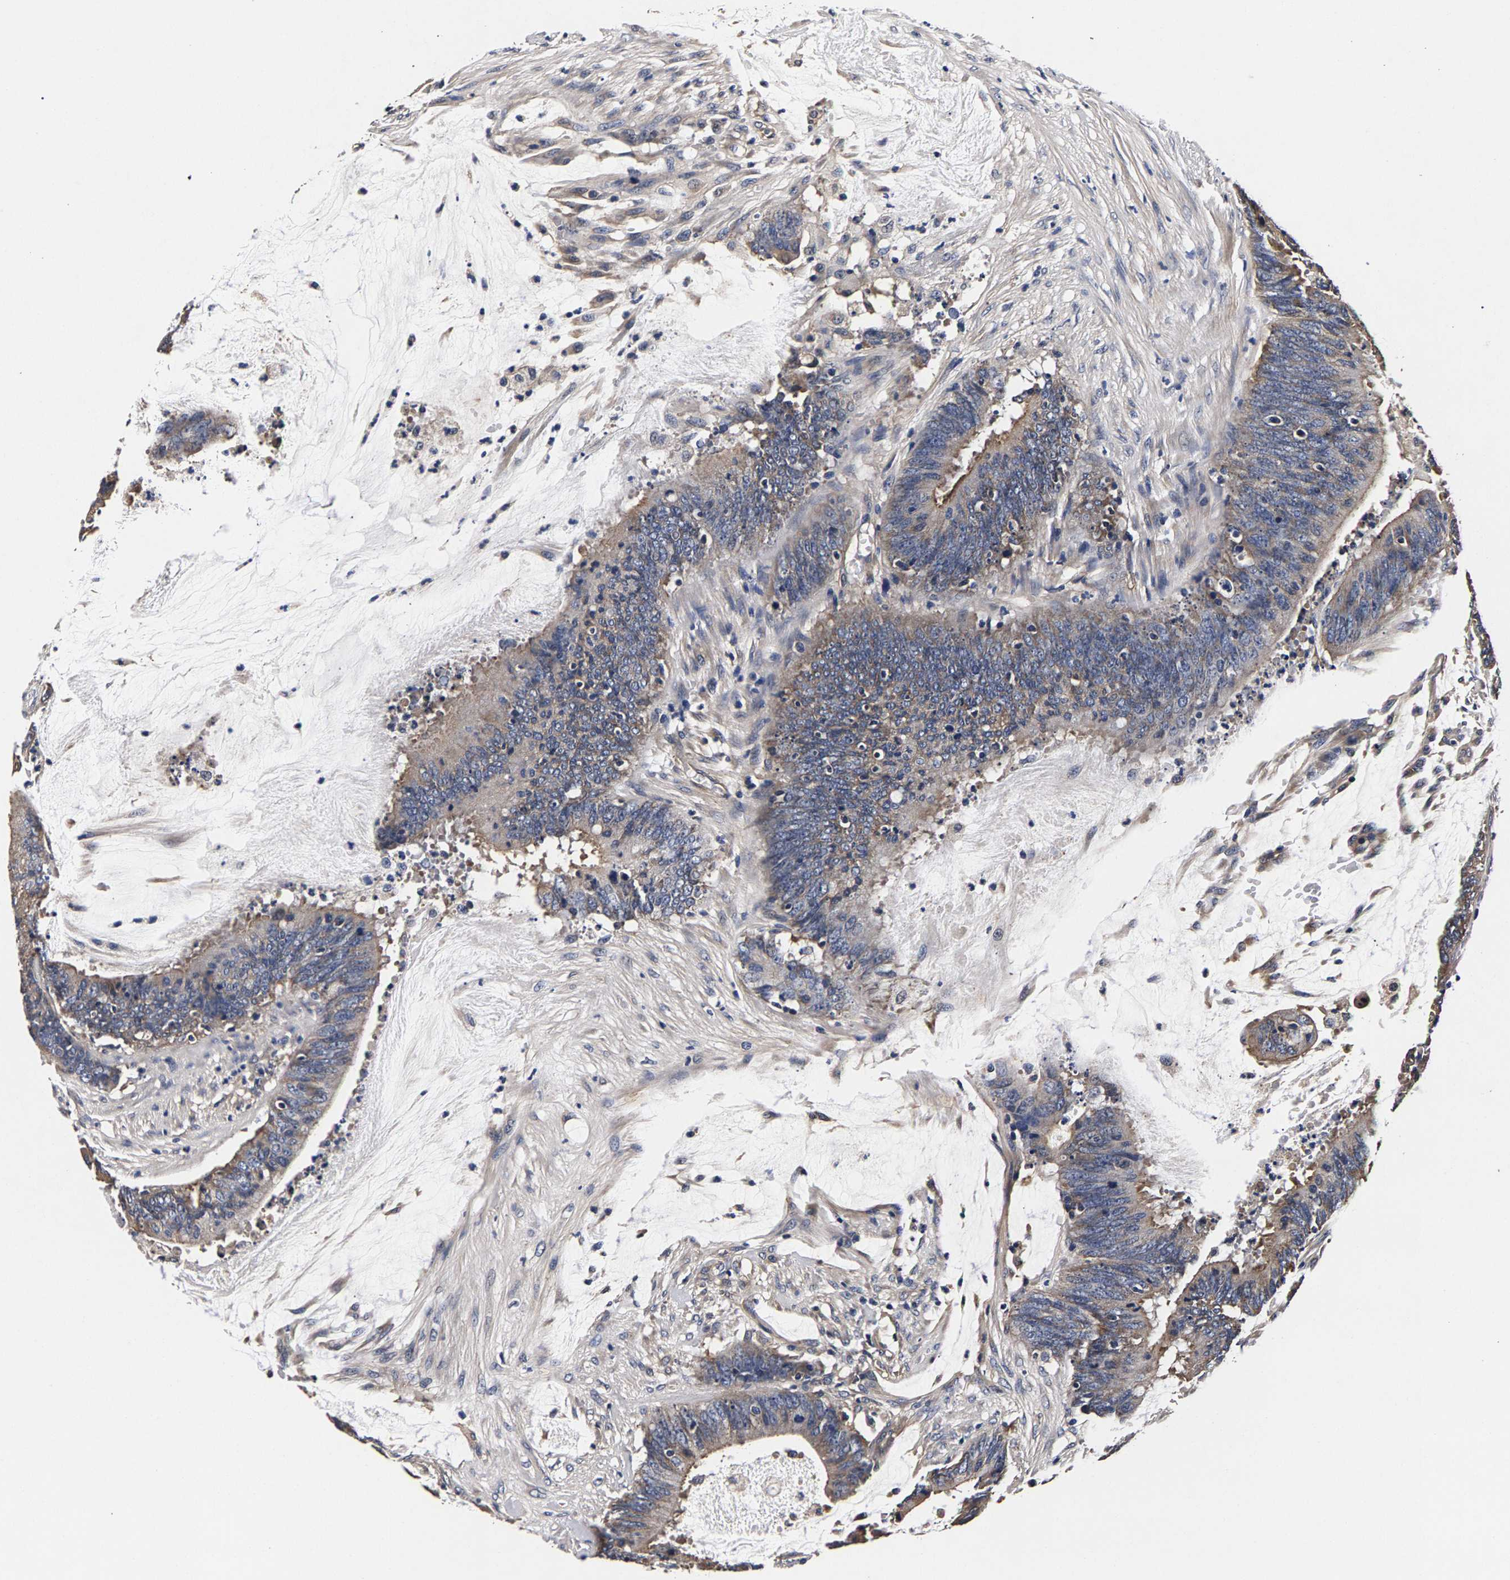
{"staining": {"intensity": "weak", "quantity": ">75%", "location": "cytoplasmic/membranous"}, "tissue": "colorectal cancer", "cell_type": "Tumor cells", "image_type": "cancer", "snomed": [{"axis": "morphology", "description": "Adenocarcinoma, NOS"}, {"axis": "topography", "description": "Rectum"}], "caption": "Immunohistochemical staining of human colorectal adenocarcinoma displays low levels of weak cytoplasmic/membranous expression in about >75% of tumor cells.", "gene": "MARCHF7", "patient": {"sex": "female", "age": 66}}